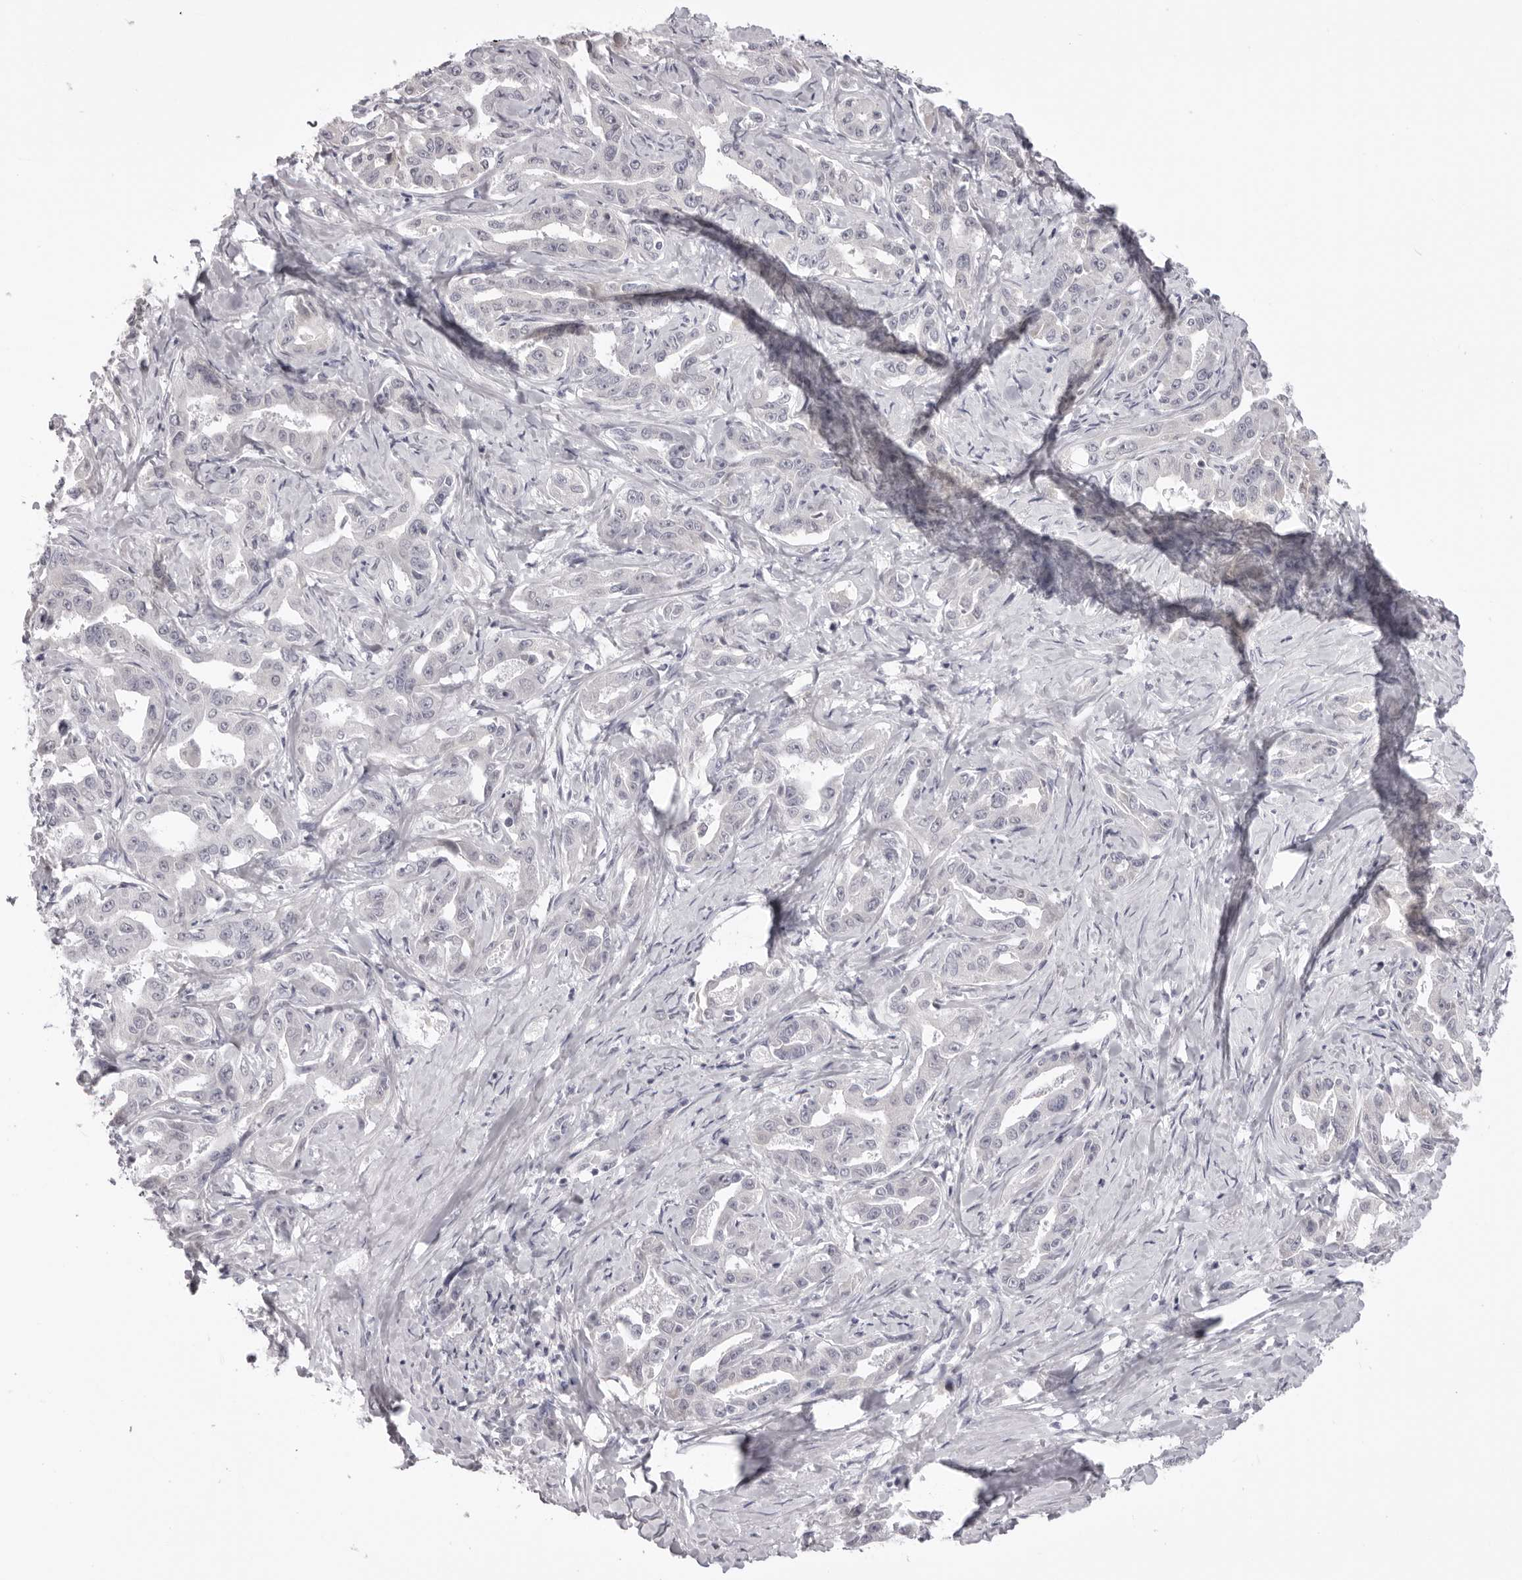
{"staining": {"intensity": "negative", "quantity": "none", "location": "none"}, "tissue": "liver cancer", "cell_type": "Tumor cells", "image_type": "cancer", "snomed": [{"axis": "morphology", "description": "Cholangiocarcinoma"}, {"axis": "topography", "description": "Liver"}], "caption": "Histopathology image shows no significant protein staining in tumor cells of cholangiocarcinoma (liver).", "gene": "SUGCT", "patient": {"sex": "male", "age": 59}}